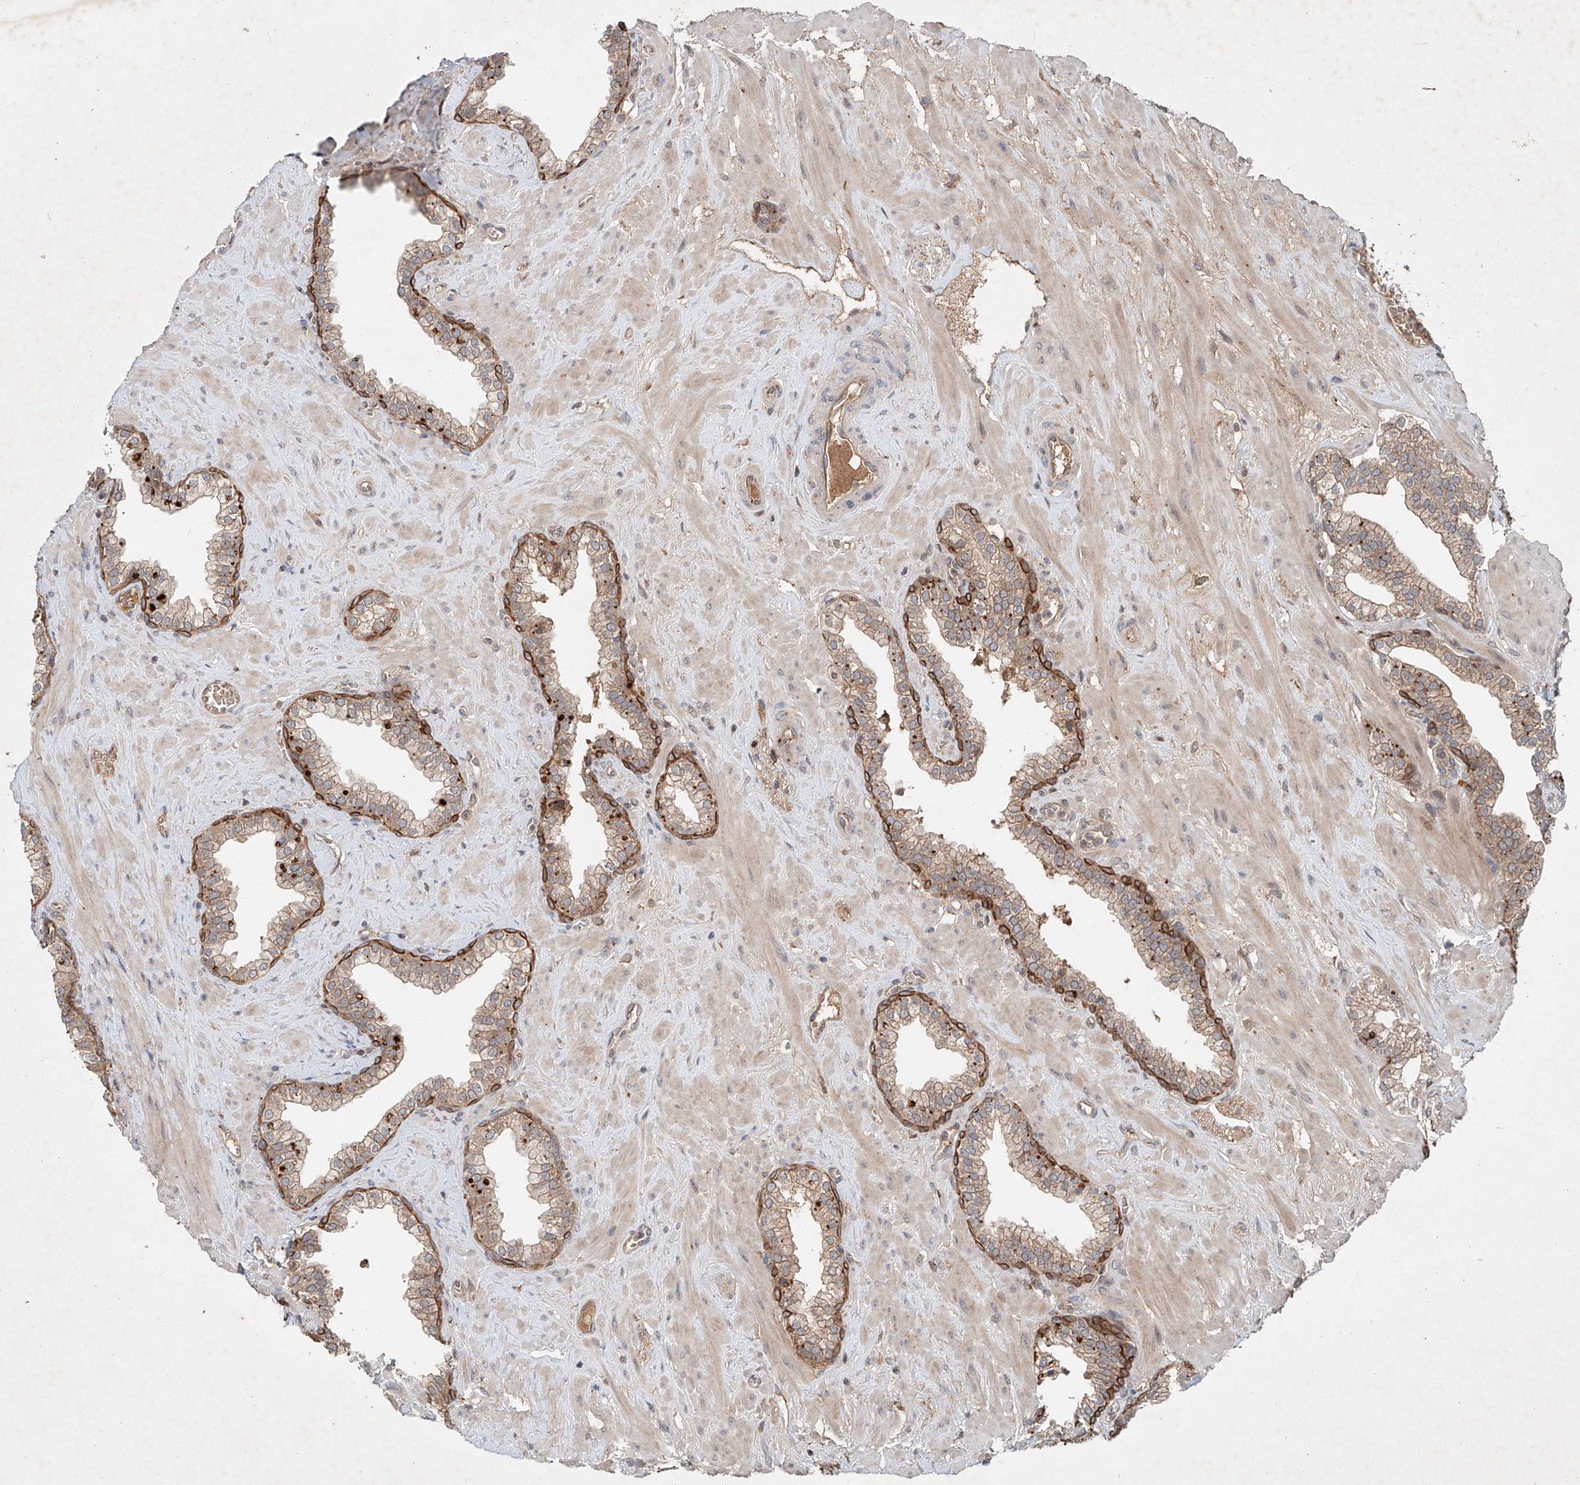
{"staining": {"intensity": "moderate", "quantity": "25%-75%", "location": "cytoplasmic/membranous"}, "tissue": "prostate", "cell_type": "Glandular cells", "image_type": "normal", "snomed": [{"axis": "morphology", "description": "Normal tissue, NOS"}, {"axis": "morphology", "description": "Urothelial carcinoma, Low grade"}, {"axis": "topography", "description": "Urinary bladder"}, {"axis": "topography", "description": "Prostate"}], "caption": "Prostate stained with DAB (3,3'-diaminobenzidine) immunohistochemistry demonstrates medium levels of moderate cytoplasmic/membranous staining in about 25%-75% of glandular cells. Using DAB (3,3'-diaminobenzidine) (brown) and hematoxylin (blue) stains, captured at high magnification using brightfield microscopy.", "gene": "IER5", "patient": {"sex": "male", "age": 60}}